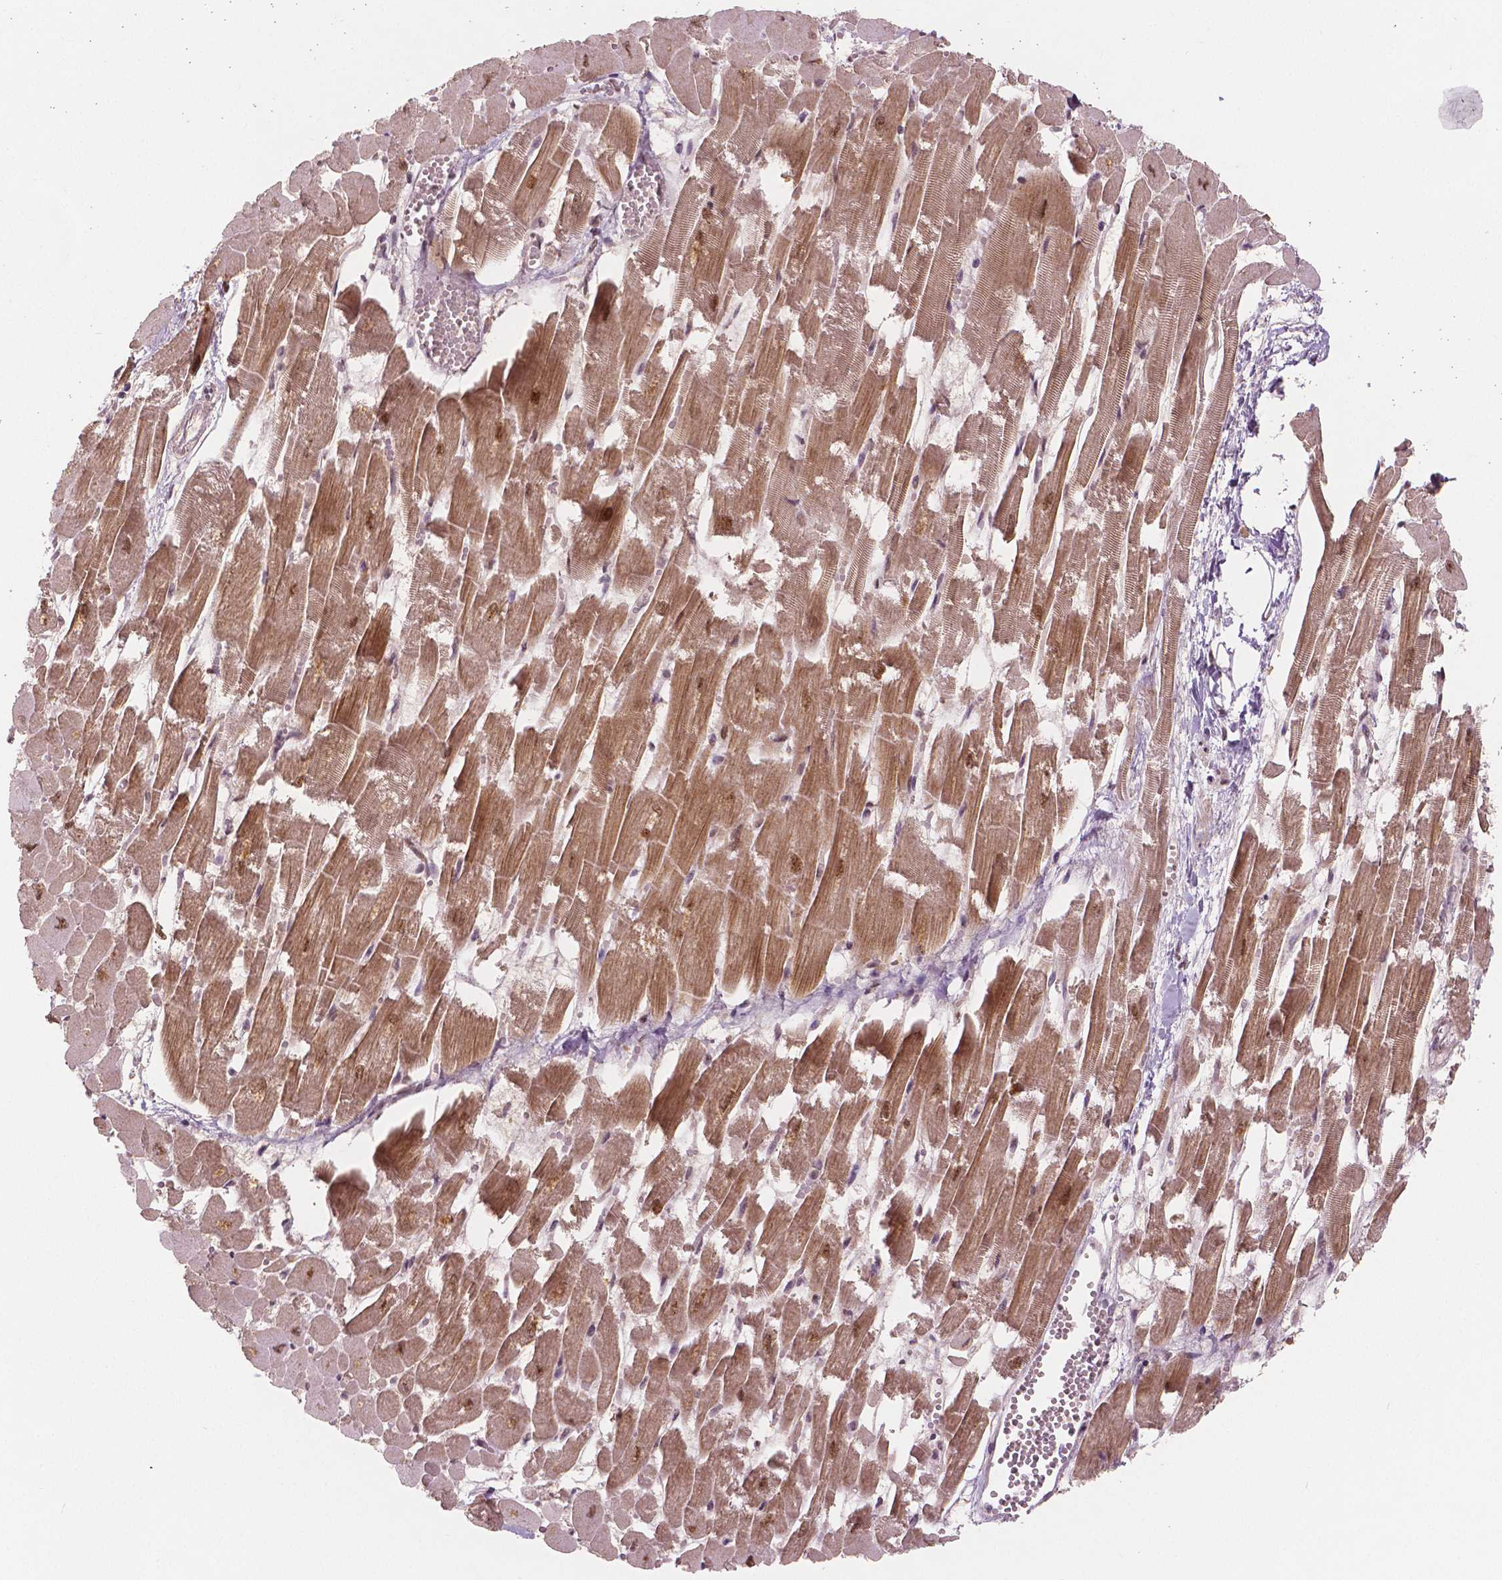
{"staining": {"intensity": "strong", "quantity": "25%-75%", "location": "cytoplasmic/membranous,nuclear"}, "tissue": "heart muscle", "cell_type": "Cardiomyocytes", "image_type": "normal", "snomed": [{"axis": "morphology", "description": "Normal tissue, NOS"}, {"axis": "topography", "description": "Heart"}], "caption": "A photomicrograph showing strong cytoplasmic/membranous,nuclear staining in approximately 25%-75% of cardiomyocytes in benign heart muscle, as visualized by brown immunohistochemical staining.", "gene": "NSD2", "patient": {"sex": "female", "age": 52}}